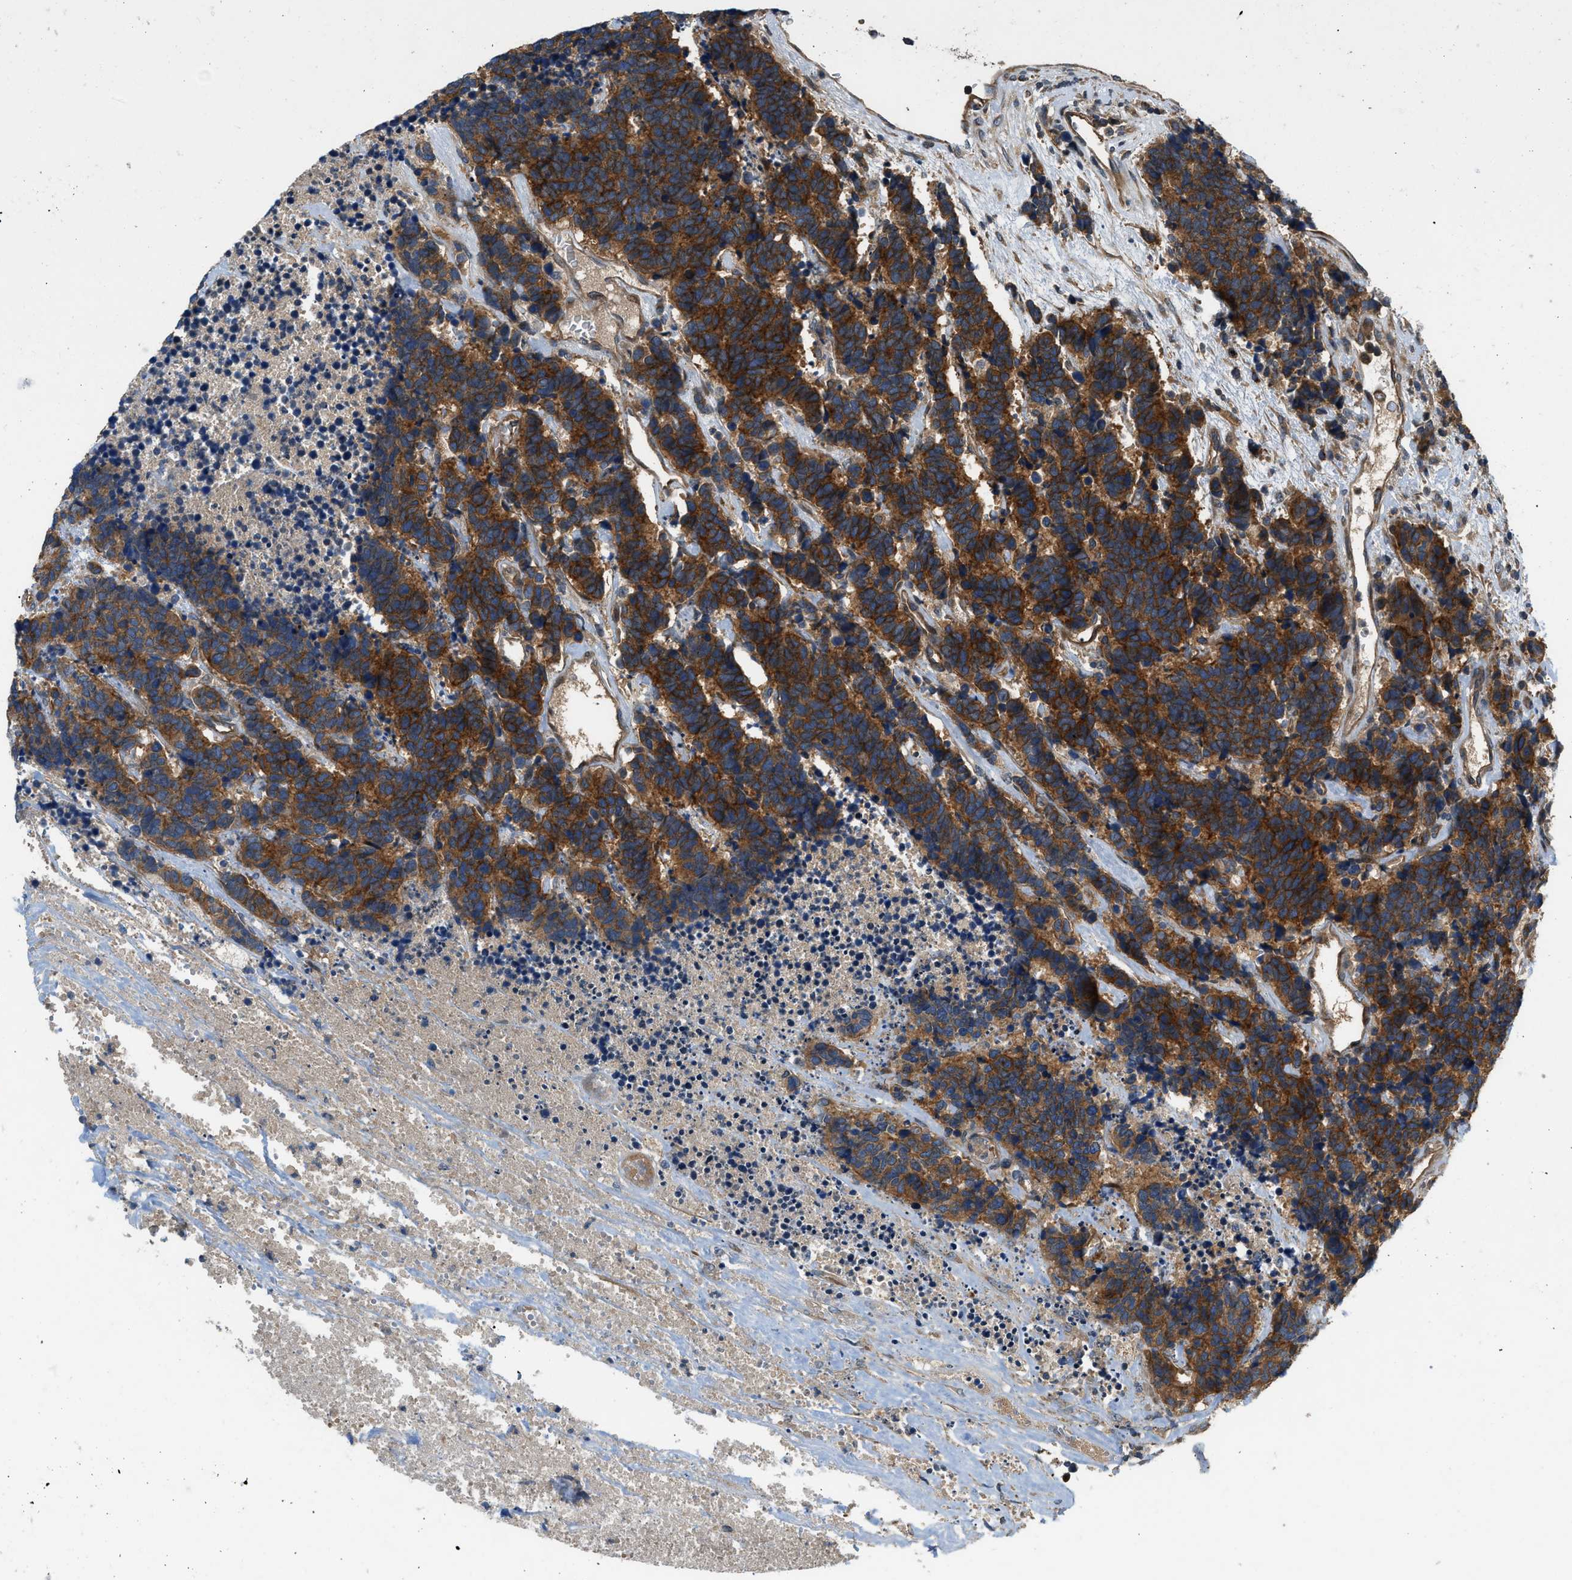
{"staining": {"intensity": "strong", "quantity": ">75%", "location": "cytoplasmic/membranous"}, "tissue": "carcinoid", "cell_type": "Tumor cells", "image_type": "cancer", "snomed": [{"axis": "morphology", "description": "Carcinoma, NOS"}, {"axis": "morphology", "description": "Carcinoid, malignant, NOS"}, {"axis": "topography", "description": "Urinary bladder"}], "caption": "A micrograph of carcinoma stained for a protein displays strong cytoplasmic/membranous brown staining in tumor cells.", "gene": "CNNM3", "patient": {"sex": "male", "age": 57}}